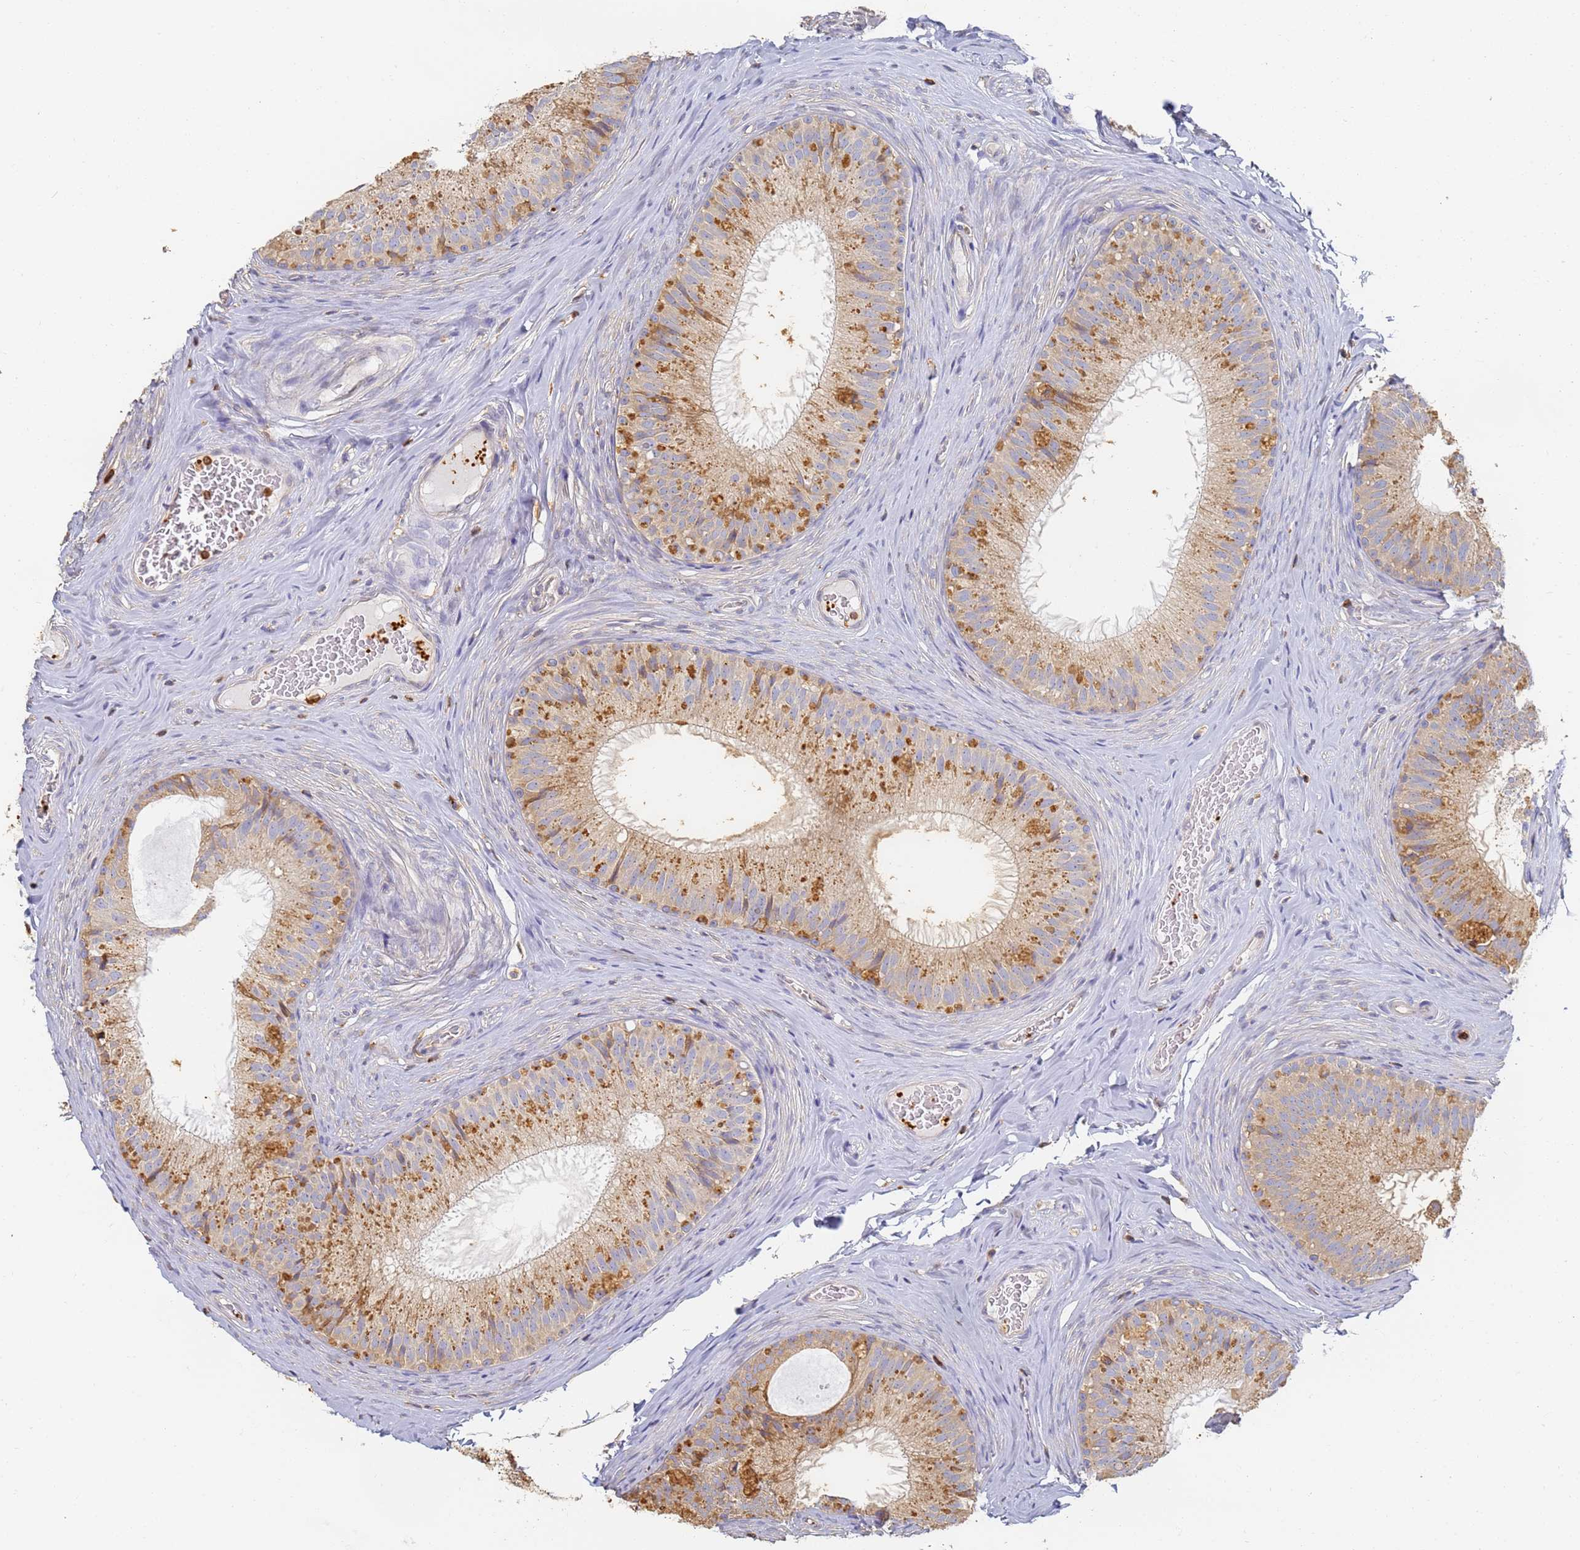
{"staining": {"intensity": "weak", "quantity": ">75%", "location": "cytoplasmic/membranous"}, "tissue": "epididymis", "cell_type": "Glandular cells", "image_type": "normal", "snomed": [{"axis": "morphology", "description": "Normal tissue, NOS"}, {"axis": "topography", "description": "Epididymis"}], "caption": "Protein analysis of unremarkable epididymis displays weak cytoplasmic/membranous positivity in approximately >75% of glandular cells.", "gene": "BIN2", "patient": {"sex": "male", "age": 34}}